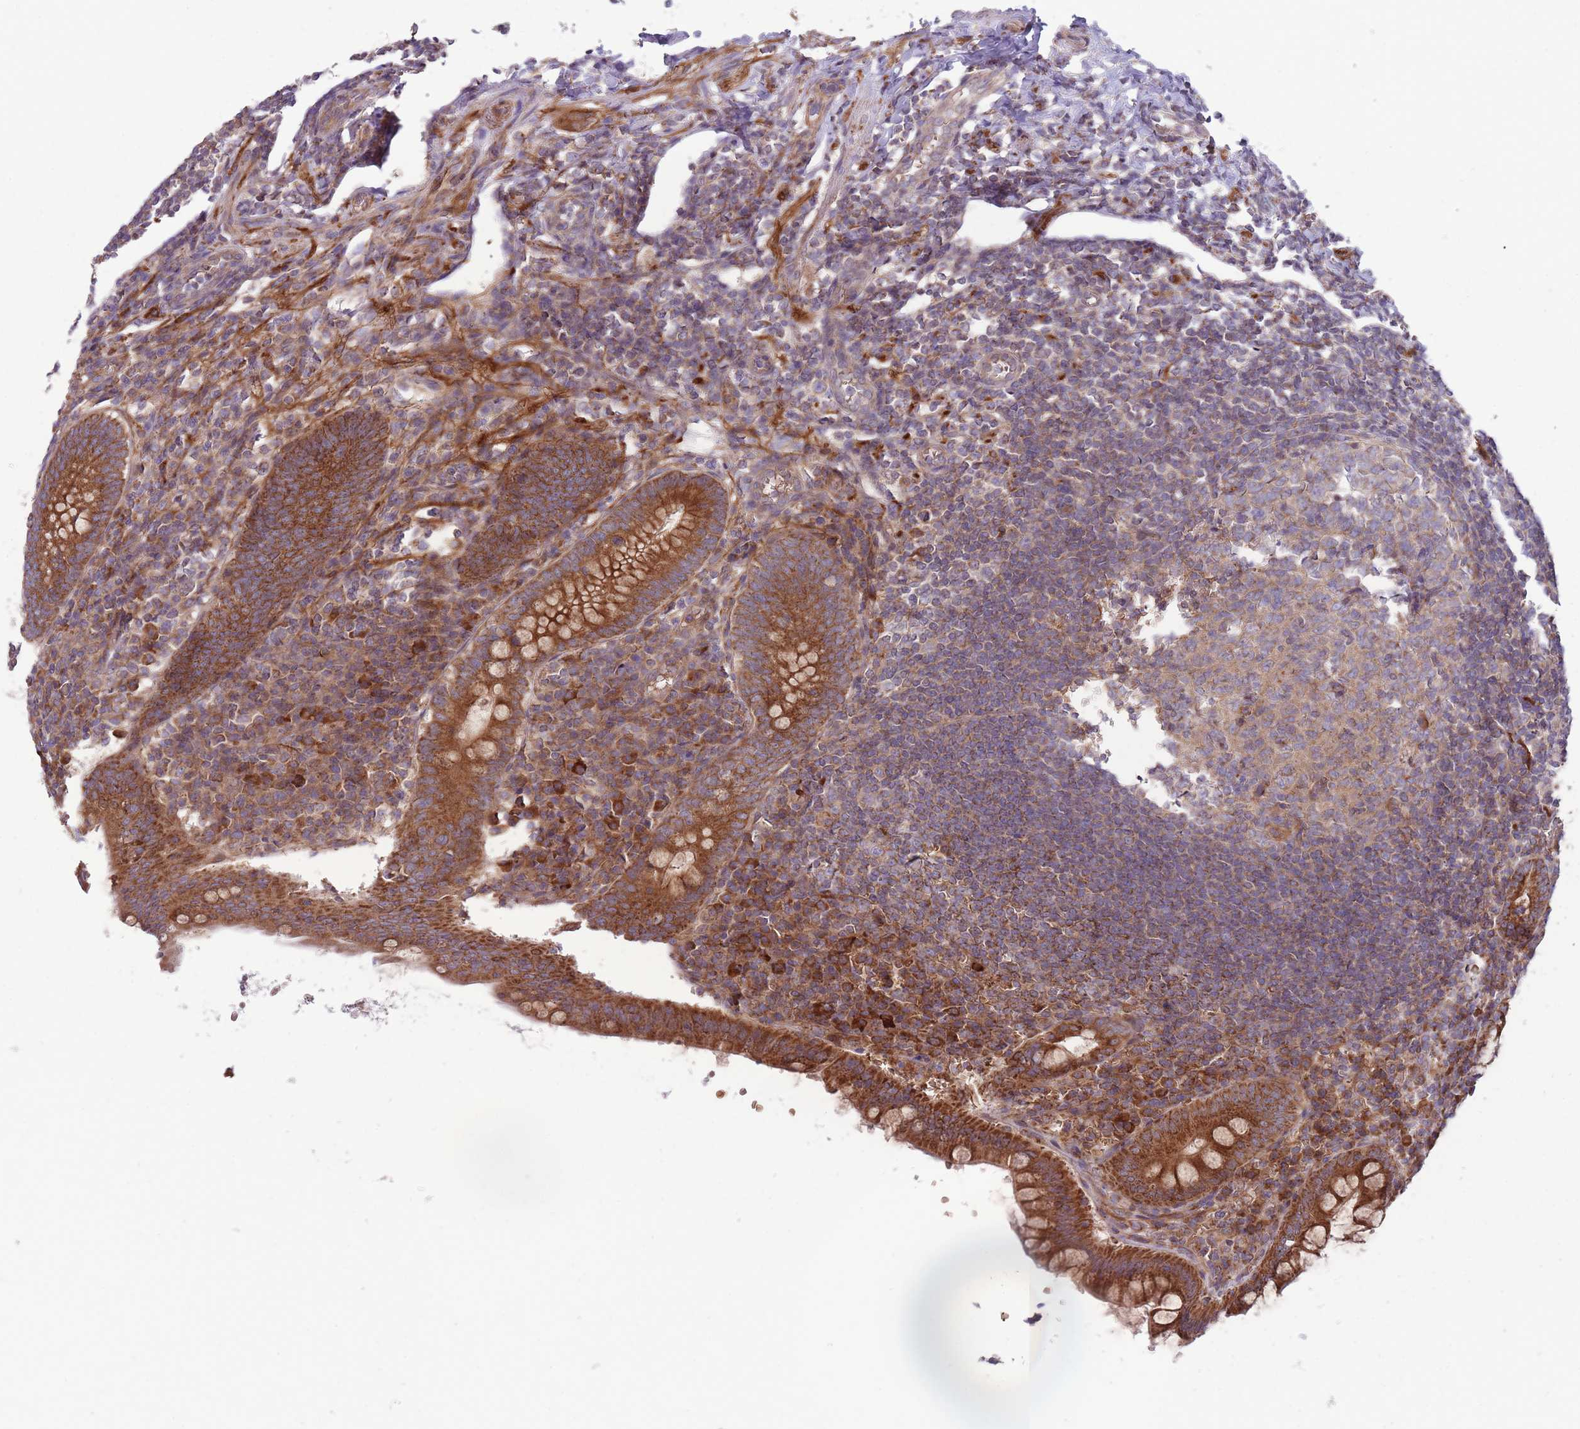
{"staining": {"intensity": "strong", "quantity": ">75%", "location": "cytoplasmic/membranous"}, "tissue": "appendix", "cell_type": "Glandular cells", "image_type": "normal", "snomed": [{"axis": "morphology", "description": "Normal tissue, NOS"}, {"axis": "topography", "description": "Appendix"}], "caption": "Human appendix stained for a protein (brown) demonstrates strong cytoplasmic/membranous positive expression in approximately >75% of glandular cells.", "gene": "ANKRD10", "patient": {"sex": "female", "age": 33}}